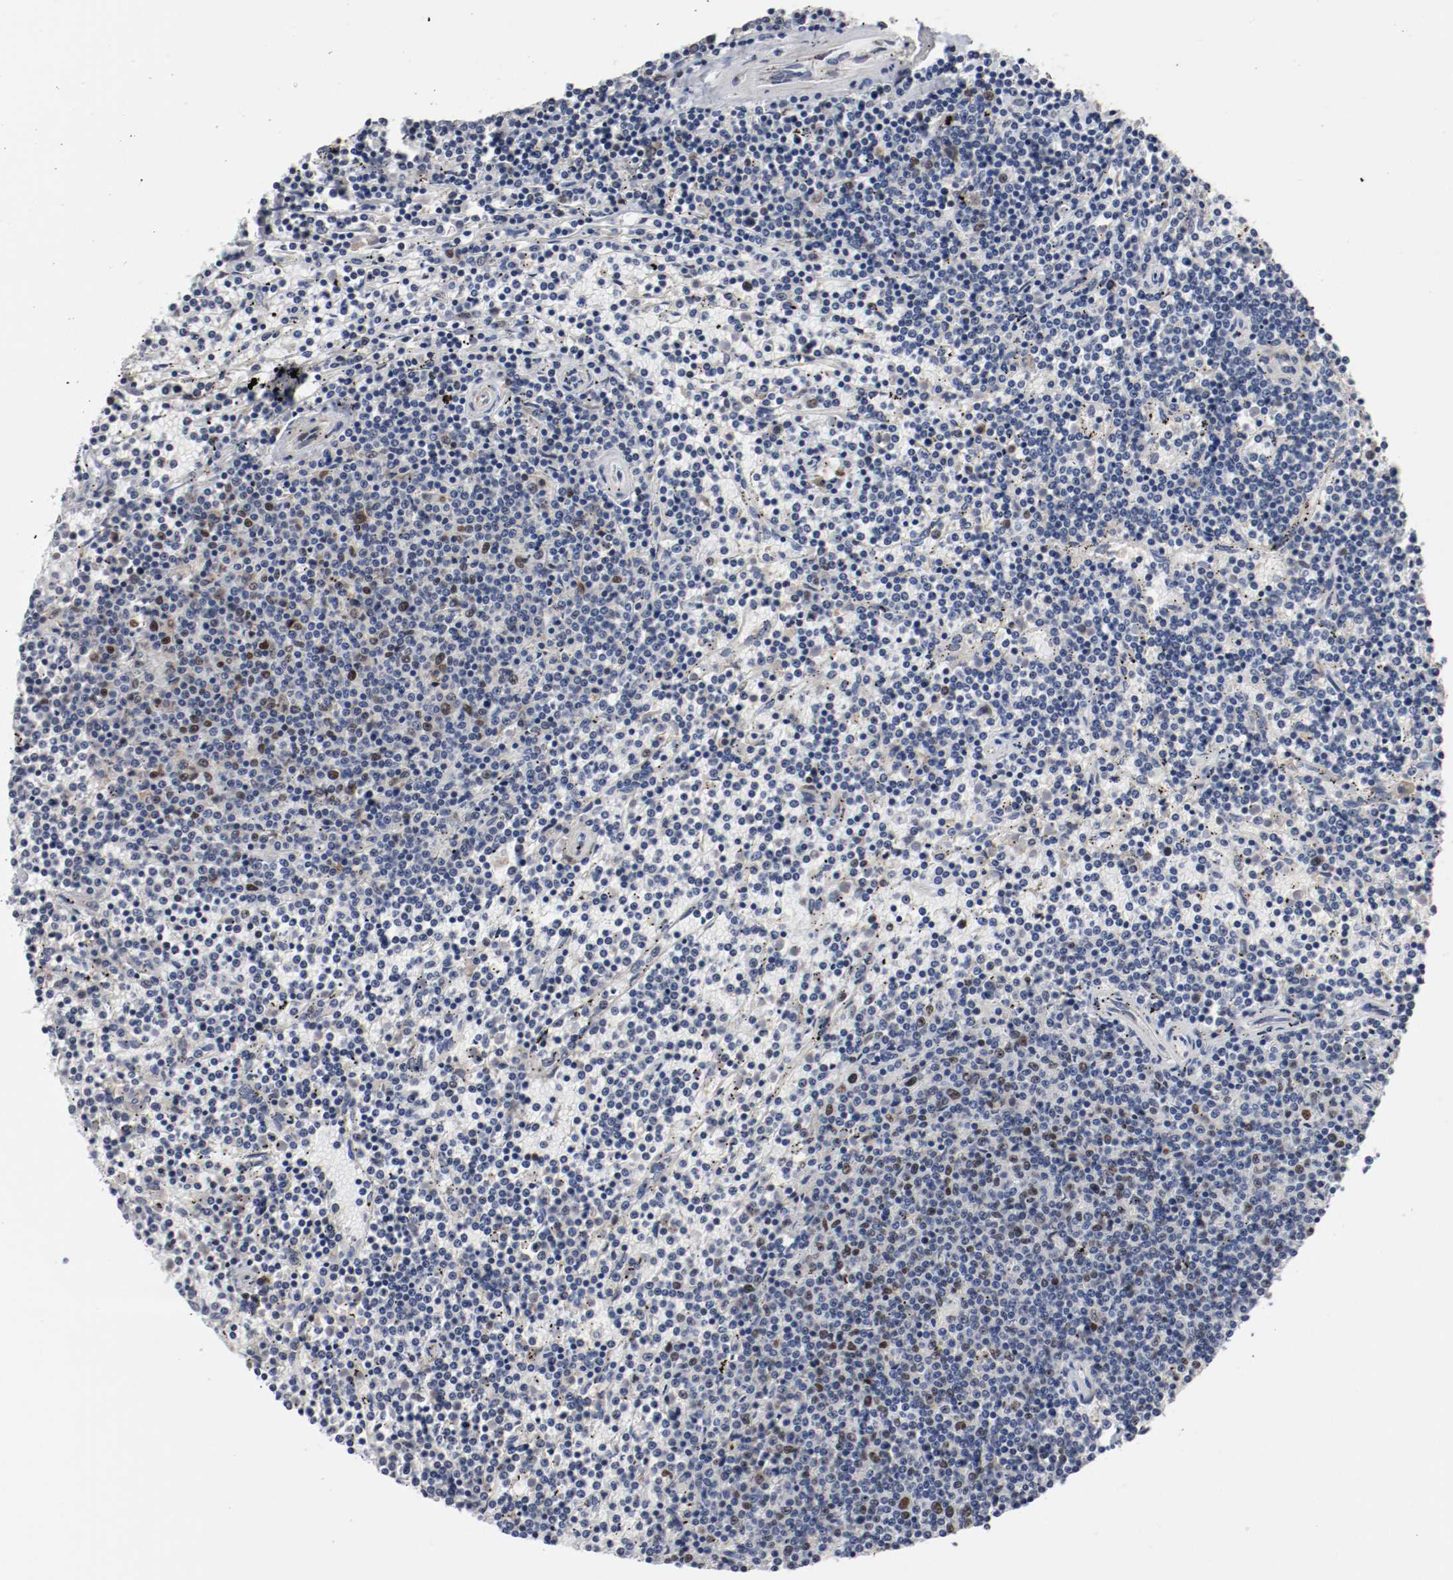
{"staining": {"intensity": "weak", "quantity": "<25%", "location": "nuclear"}, "tissue": "lymphoma", "cell_type": "Tumor cells", "image_type": "cancer", "snomed": [{"axis": "morphology", "description": "Malignant lymphoma, non-Hodgkin's type, Low grade"}, {"axis": "topography", "description": "Spleen"}], "caption": "Photomicrograph shows no protein positivity in tumor cells of lymphoma tissue.", "gene": "MCM6", "patient": {"sex": "female", "age": 50}}